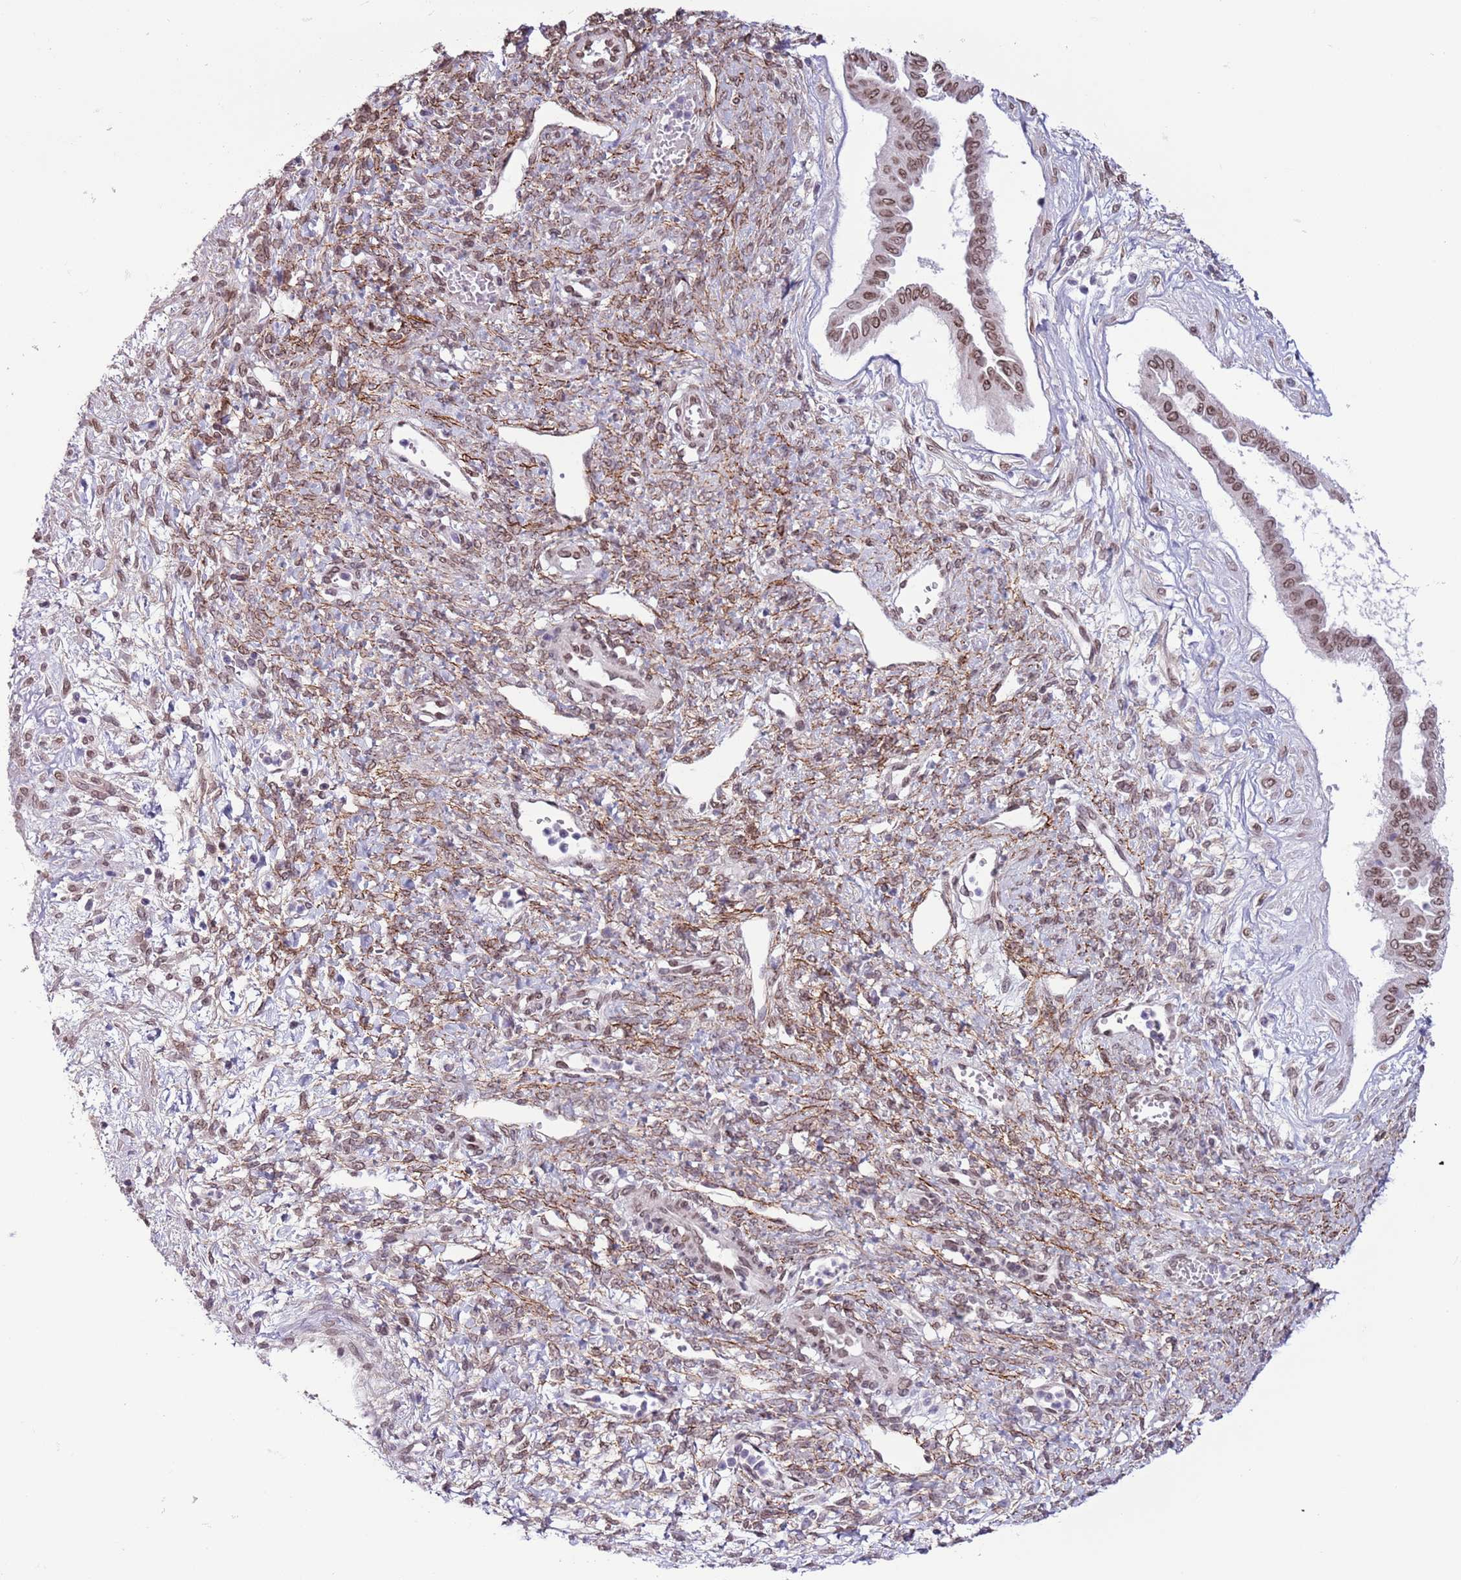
{"staining": {"intensity": "moderate", "quantity": ">75%", "location": "cytoplasmic/membranous,nuclear"}, "tissue": "ovarian cancer", "cell_type": "Tumor cells", "image_type": "cancer", "snomed": [{"axis": "morphology", "description": "Cystadenocarcinoma, mucinous, NOS"}, {"axis": "topography", "description": "Ovary"}], "caption": "This photomicrograph shows ovarian mucinous cystadenocarcinoma stained with immunohistochemistry (IHC) to label a protein in brown. The cytoplasmic/membranous and nuclear of tumor cells show moderate positivity for the protein. Nuclei are counter-stained blue.", "gene": "ZGLP1", "patient": {"sex": "female", "age": 73}}